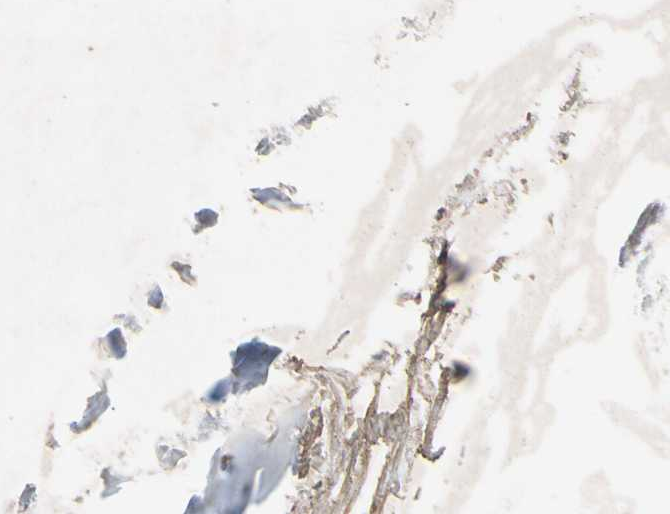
{"staining": {"intensity": "weak", "quantity": ">75%", "location": "cytoplasmic/membranous"}, "tissue": "adipose tissue", "cell_type": "Adipocytes", "image_type": "normal", "snomed": [{"axis": "morphology", "description": "Normal tissue, NOS"}, {"axis": "topography", "description": "Bronchus"}], "caption": "Protein staining demonstrates weak cytoplasmic/membranous positivity in approximately >75% of adipocytes in unremarkable adipose tissue. Using DAB (brown) and hematoxylin (blue) stains, captured at high magnification using brightfield microscopy.", "gene": "NSF", "patient": {"sex": "female", "age": 73}}